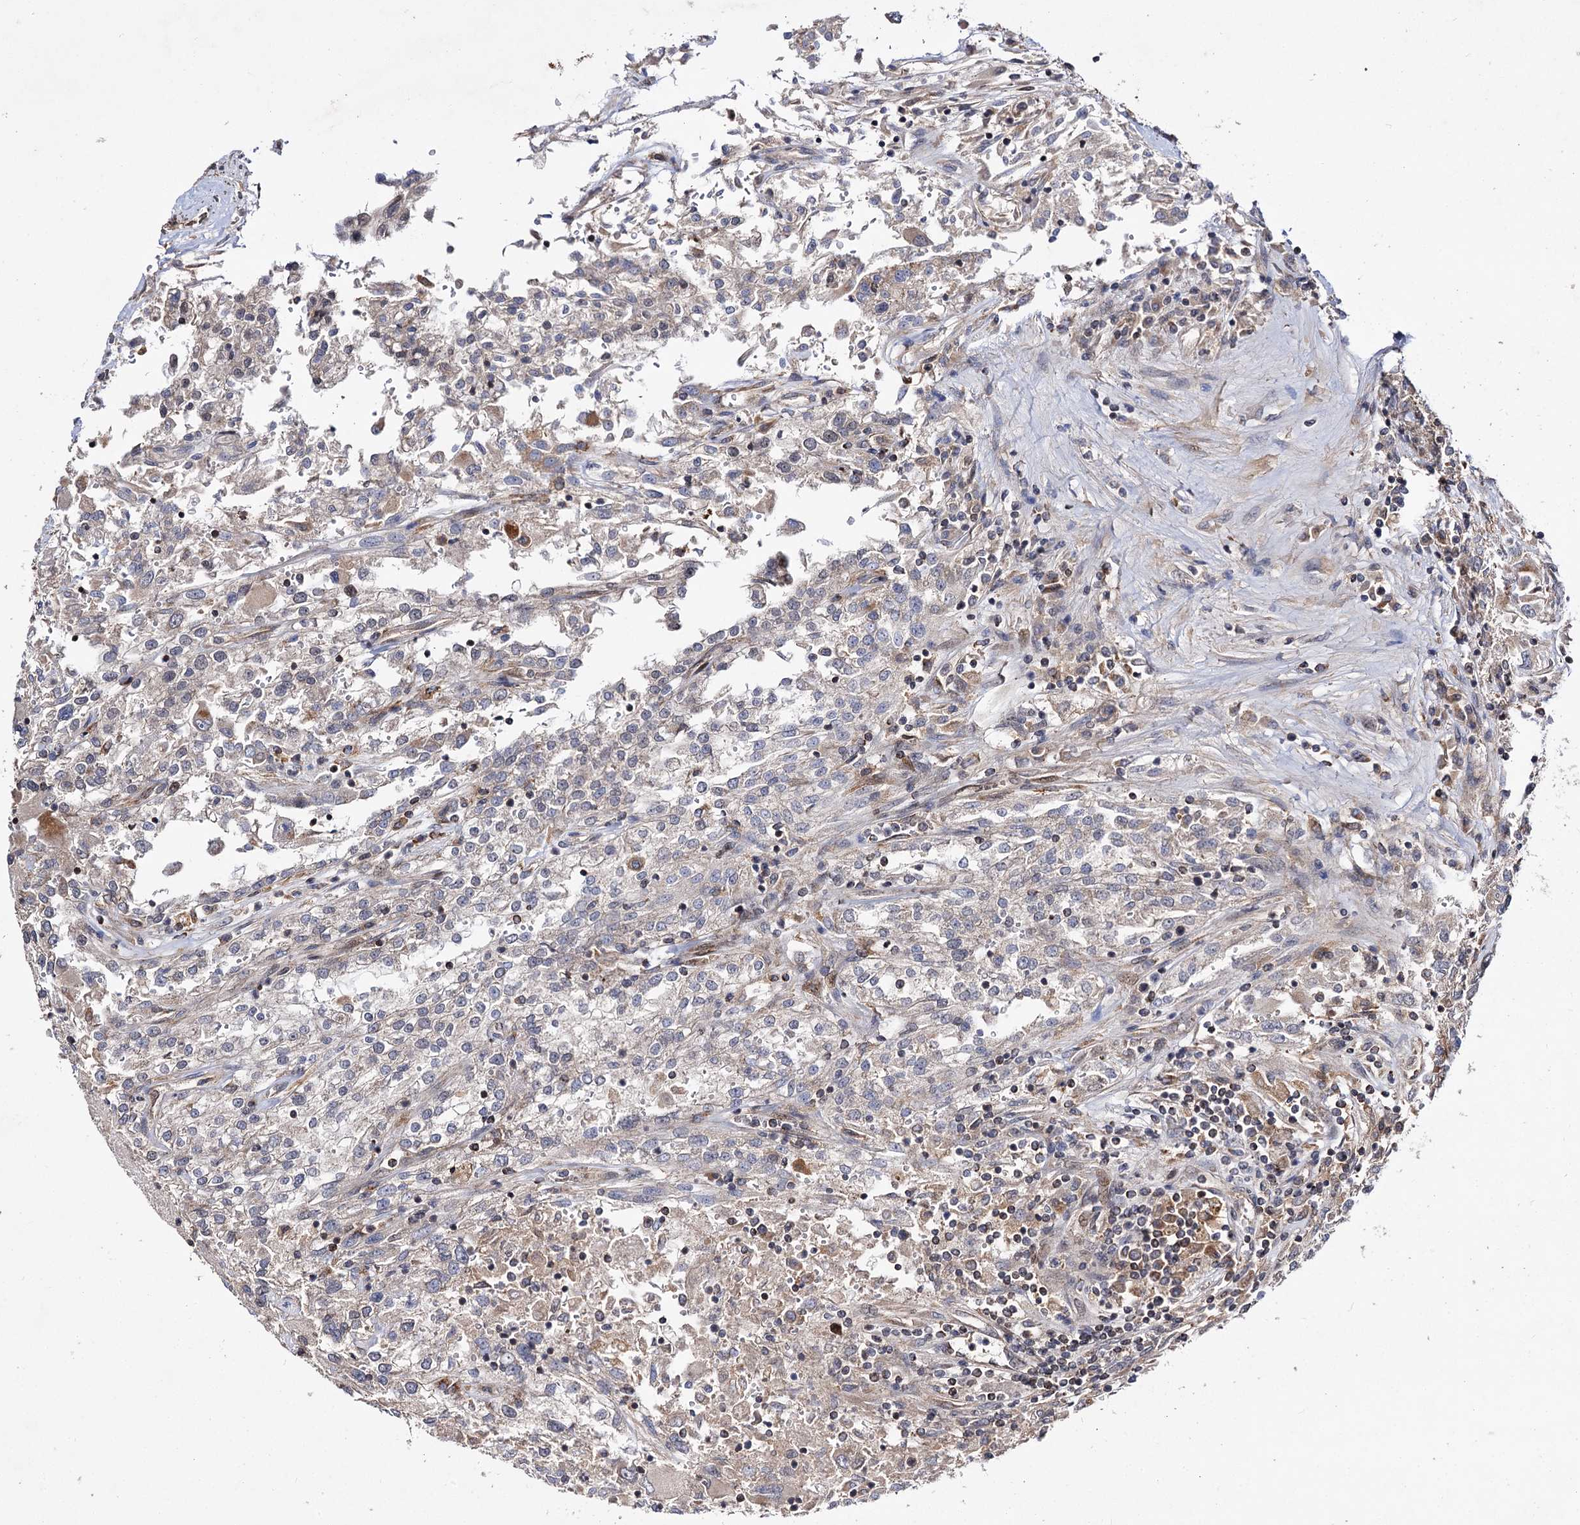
{"staining": {"intensity": "negative", "quantity": "none", "location": "none"}, "tissue": "renal cancer", "cell_type": "Tumor cells", "image_type": "cancer", "snomed": [{"axis": "morphology", "description": "Adenocarcinoma, NOS"}, {"axis": "topography", "description": "Kidney"}], "caption": "Renal adenocarcinoma was stained to show a protein in brown. There is no significant staining in tumor cells.", "gene": "CEP76", "patient": {"sex": "female", "age": 52}}